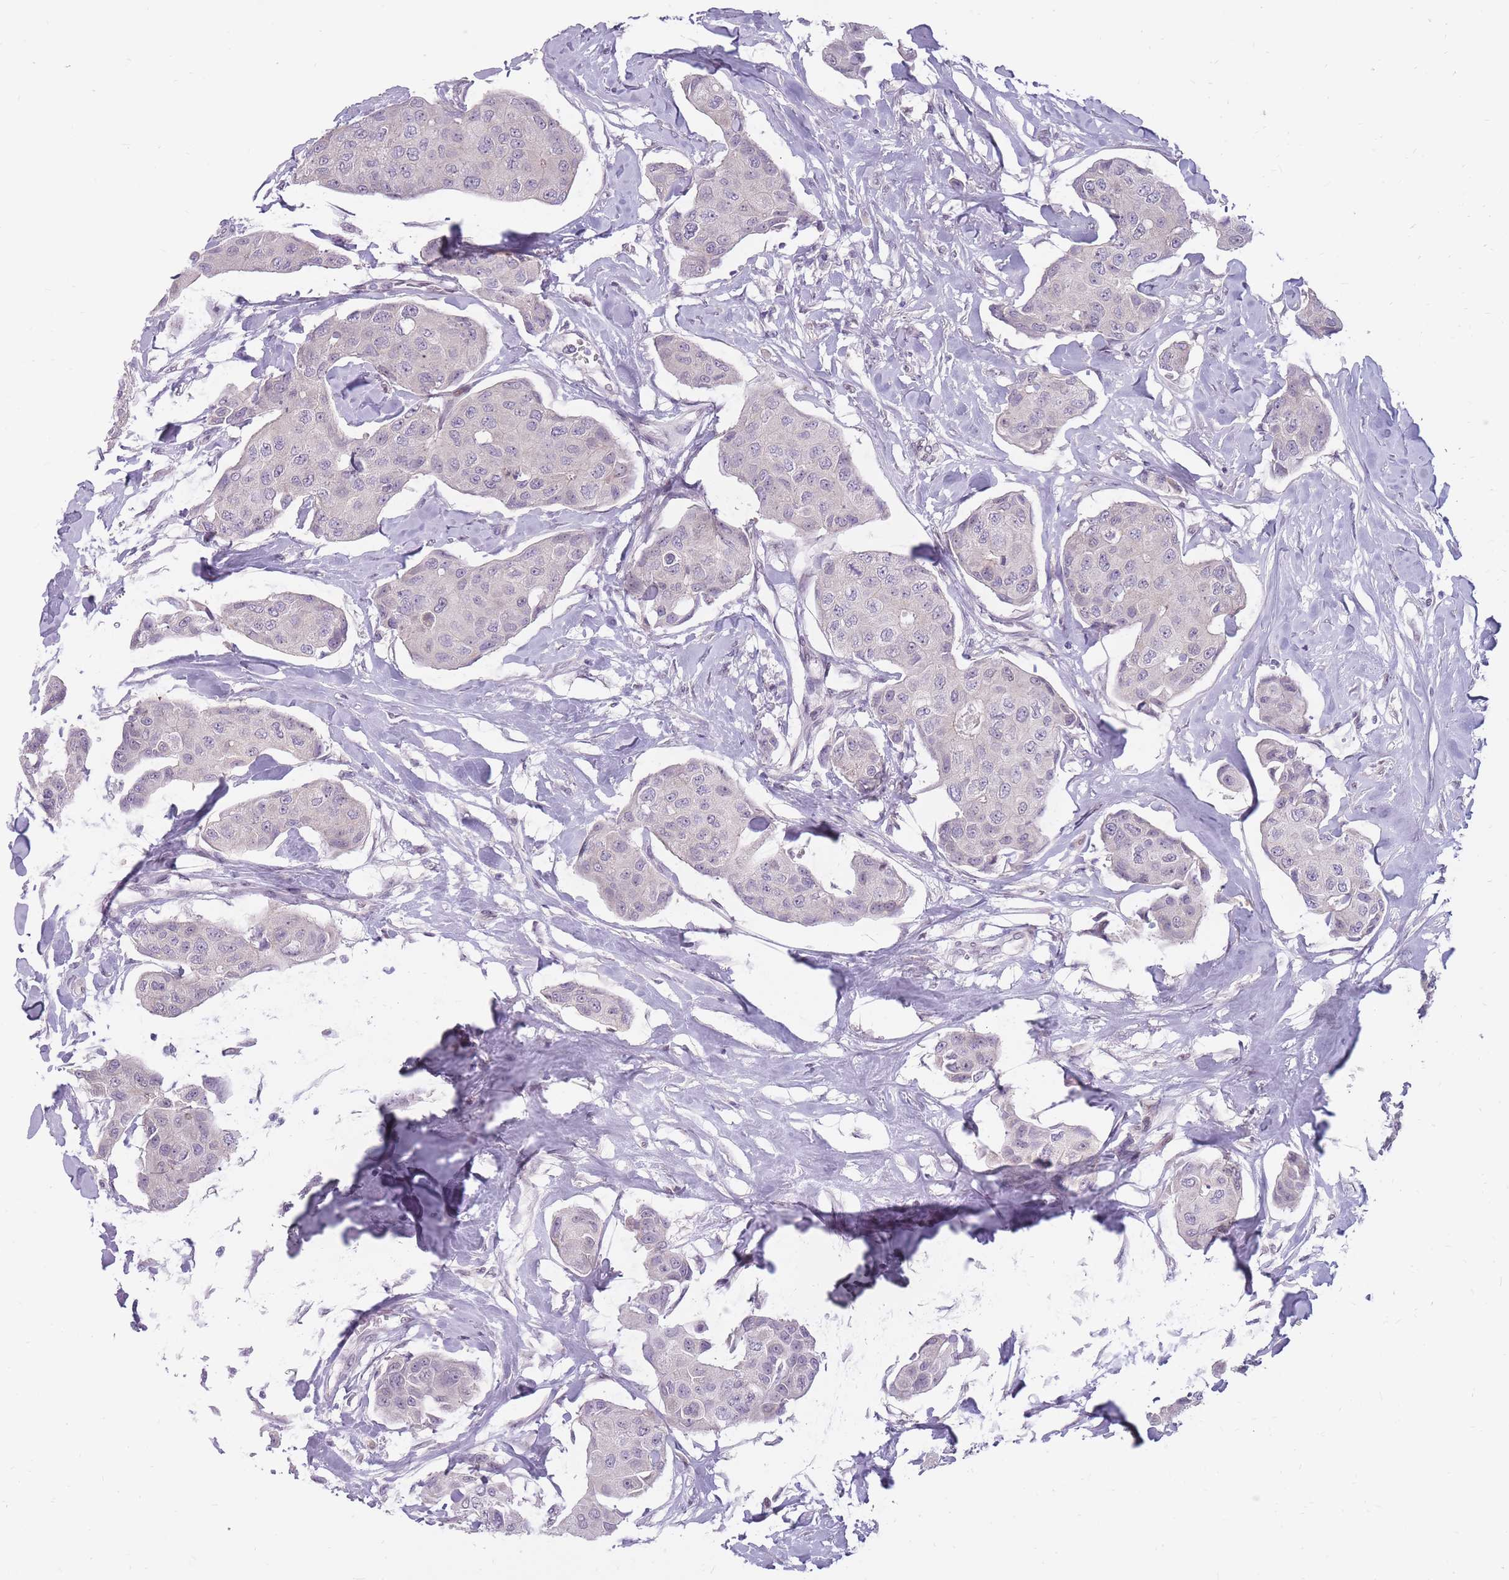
{"staining": {"intensity": "negative", "quantity": "none", "location": "none"}, "tissue": "breast cancer", "cell_type": "Tumor cells", "image_type": "cancer", "snomed": [{"axis": "morphology", "description": "Duct carcinoma"}, {"axis": "topography", "description": "Breast"}, {"axis": "topography", "description": "Lymph node"}], "caption": "Breast infiltrating ductal carcinoma was stained to show a protein in brown. There is no significant staining in tumor cells.", "gene": "POMZP3", "patient": {"sex": "female", "age": 80}}